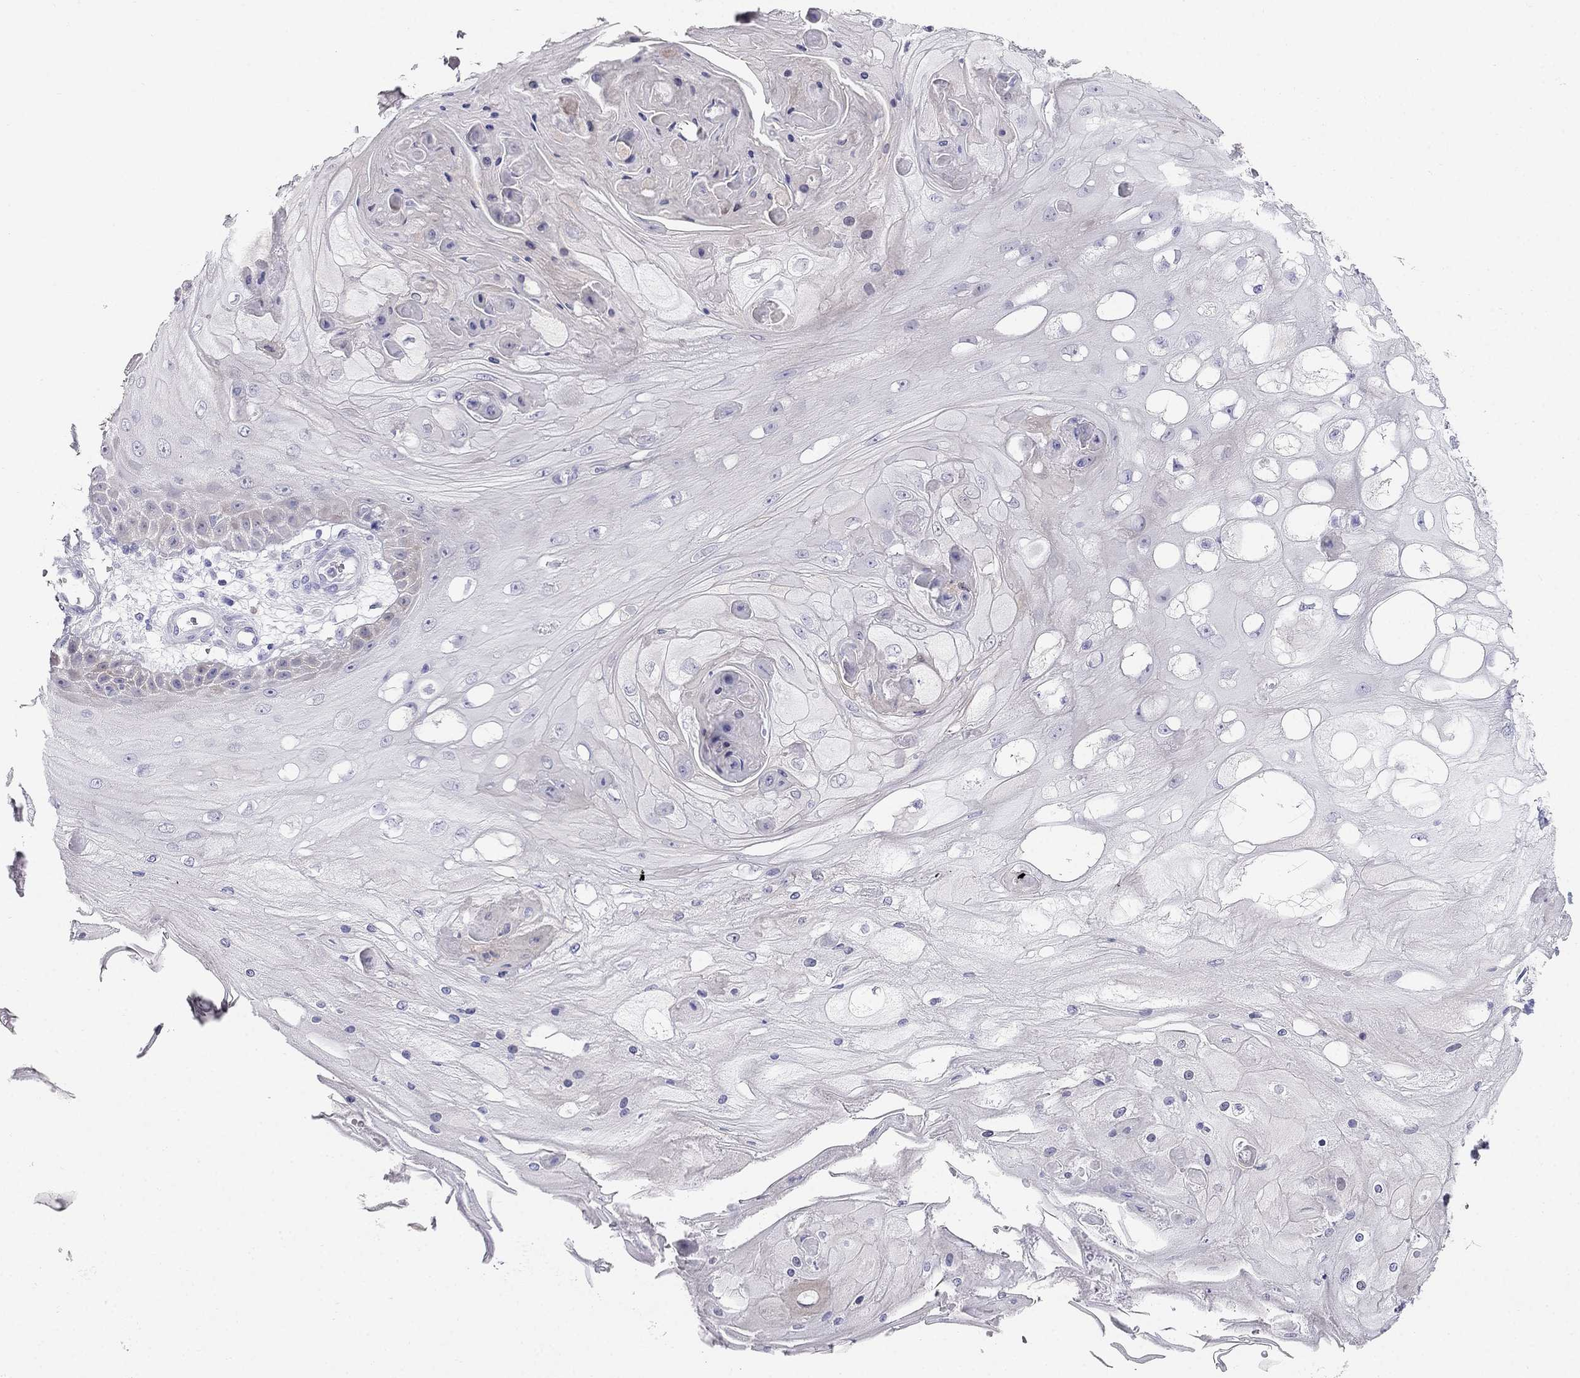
{"staining": {"intensity": "negative", "quantity": "none", "location": "none"}, "tissue": "skin cancer", "cell_type": "Tumor cells", "image_type": "cancer", "snomed": [{"axis": "morphology", "description": "Squamous cell carcinoma, NOS"}, {"axis": "topography", "description": "Skin"}], "caption": "A histopathology image of human squamous cell carcinoma (skin) is negative for staining in tumor cells.", "gene": "RFLNA", "patient": {"sex": "male", "age": 70}}